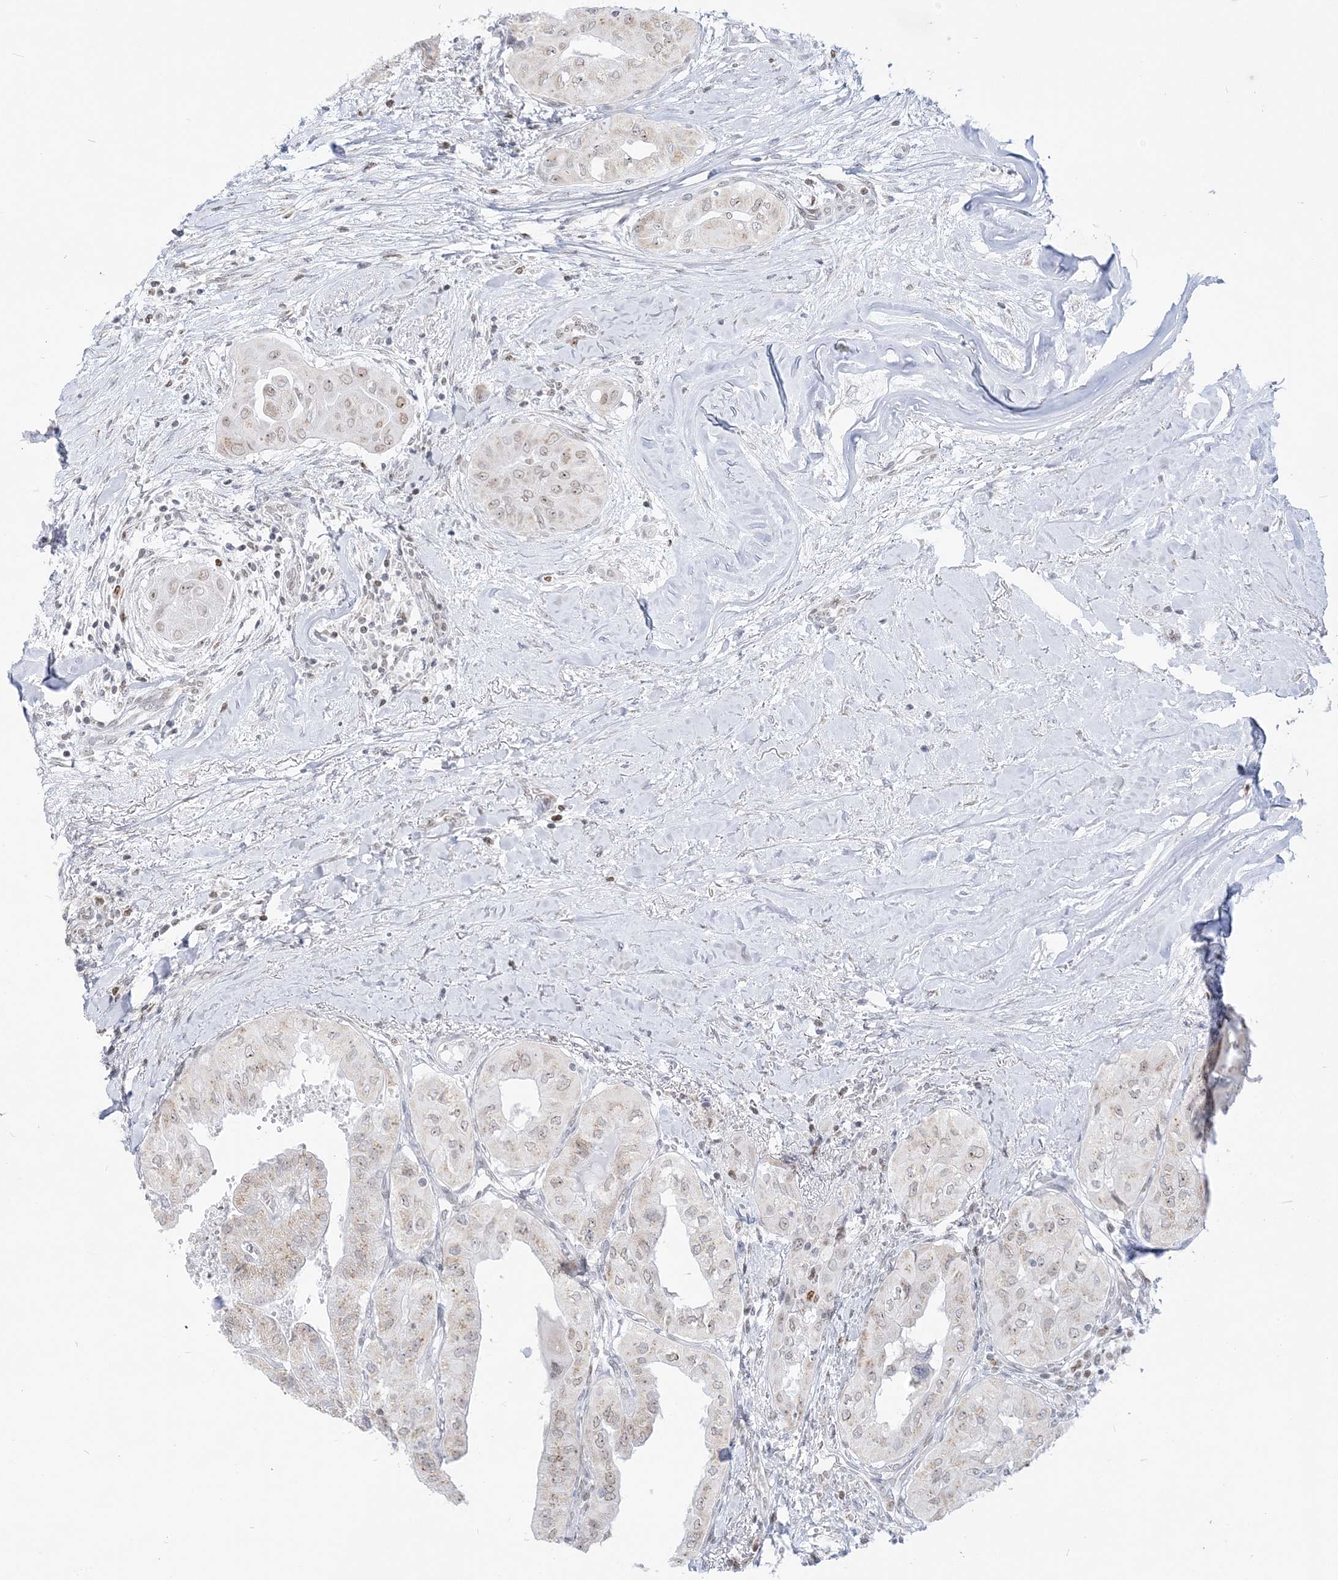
{"staining": {"intensity": "weak", "quantity": "25%-75%", "location": "cytoplasmic/membranous,nuclear"}, "tissue": "thyroid cancer", "cell_type": "Tumor cells", "image_type": "cancer", "snomed": [{"axis": "morphology", "description": "Papillary adenocarcinoma, NOS"}, {"axis": "topography", "description": "Thyroid gland"}], "caption": "Immunohistochemistry of papillary adenocarcinoma (thyroid) shows low levels of weak cytoplasmic/membranous and nuclear expression in about 25%-75% of tumor cells. Nuclei are stained in blue.", "gene": "DDX21", "patient": {"sex": "female", "age": 59}}